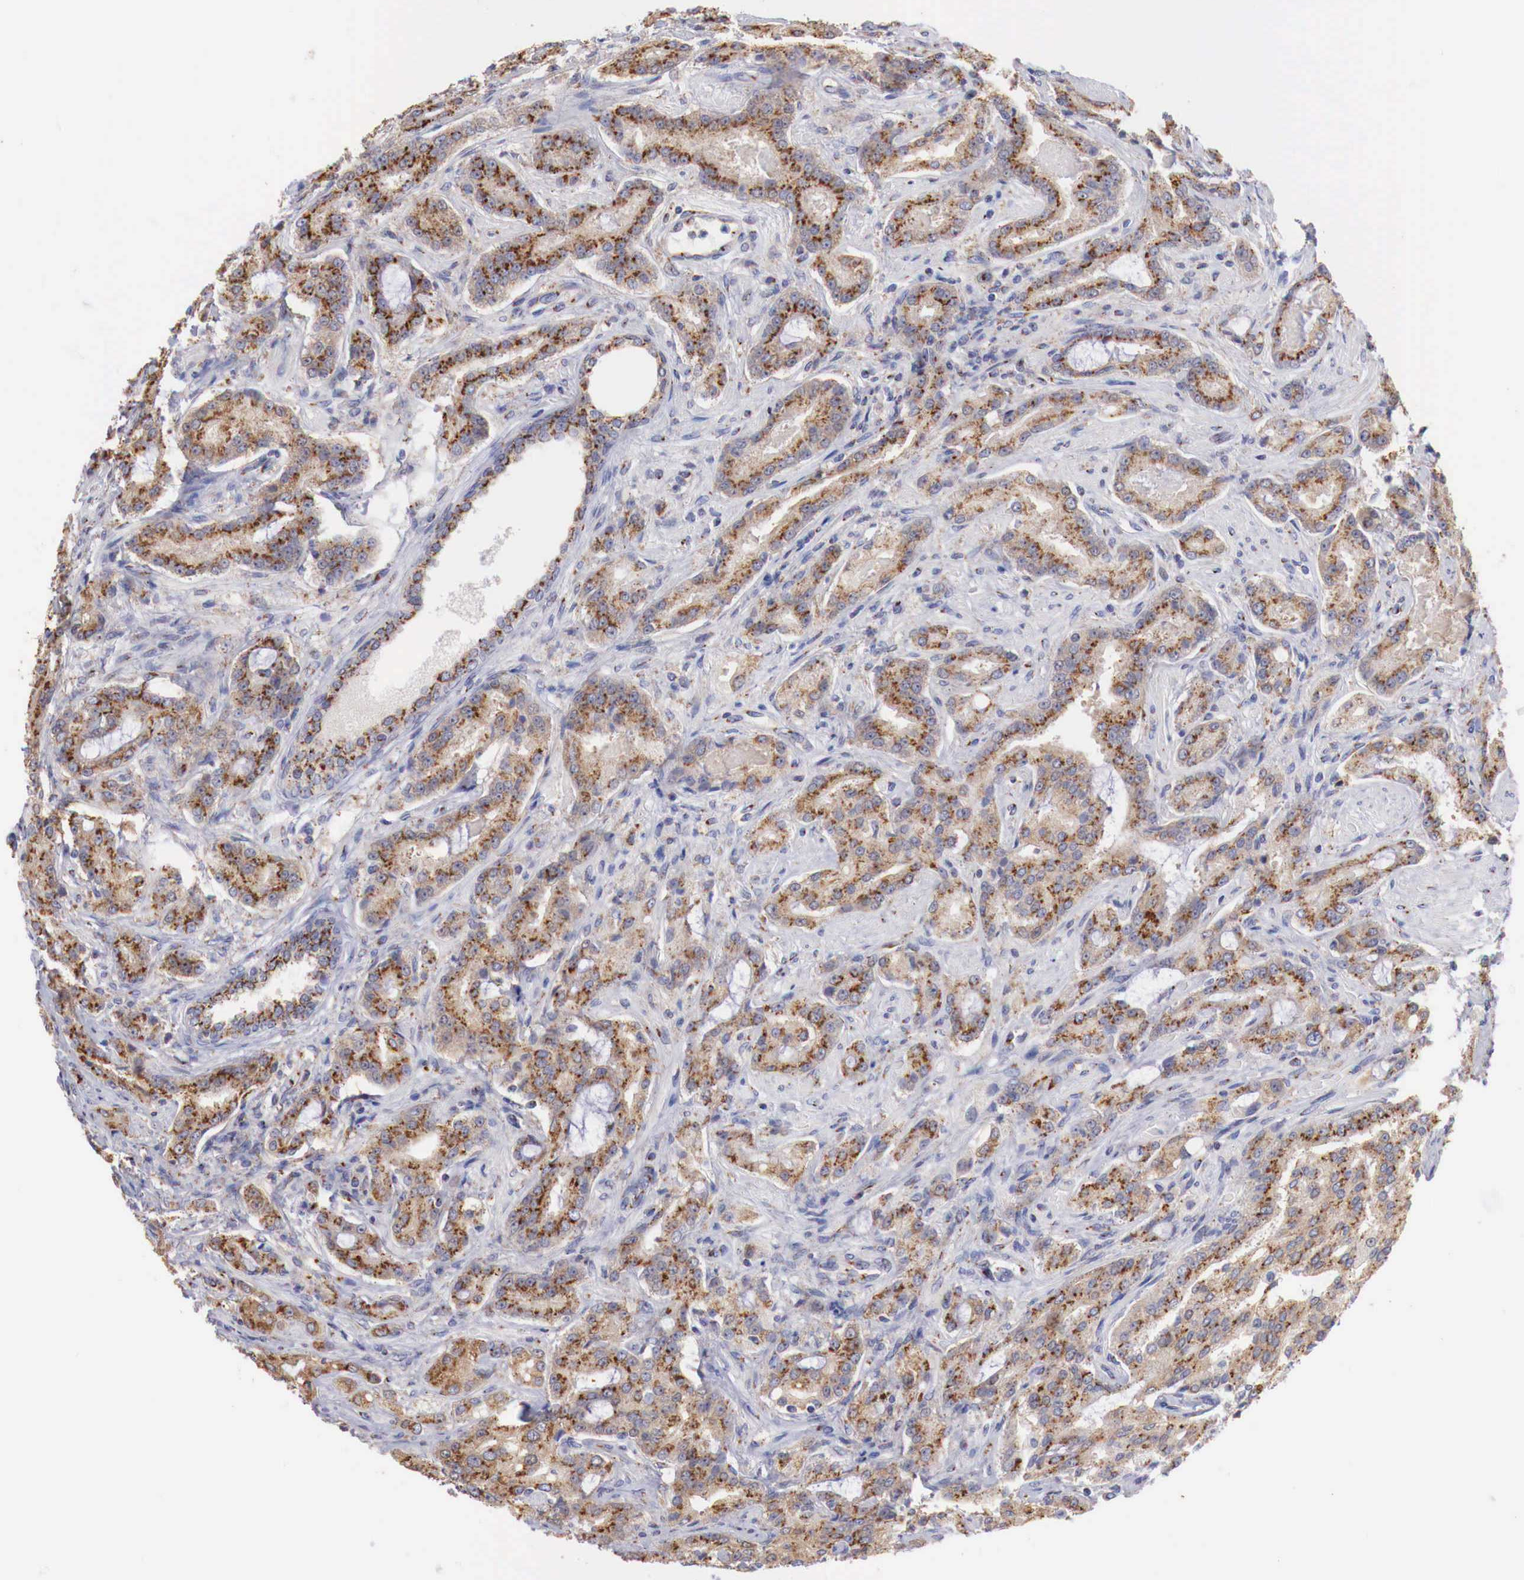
{"staining": {"intensity": "moderate", "quantity": ">75%", "location": "cytoplasmic/membranous"}, "tissue": "prostate cancer", "cell_type": "Tumor cells", "image_type": "cancer", "snomed": [{"axis": "morphology", "description": "Adenocarcinoma, Medium grade"}, {"axis": "topography", "description": "Prostate"}], "caption": "Tumor cells reveal moderate cytoplasmic/membranous expression in approximately >75% of cells in prostate cancer (medium-grade adenocarcinoma).", "gene": "SYAP1", "patient": {"sex": "male", "age": 72}}